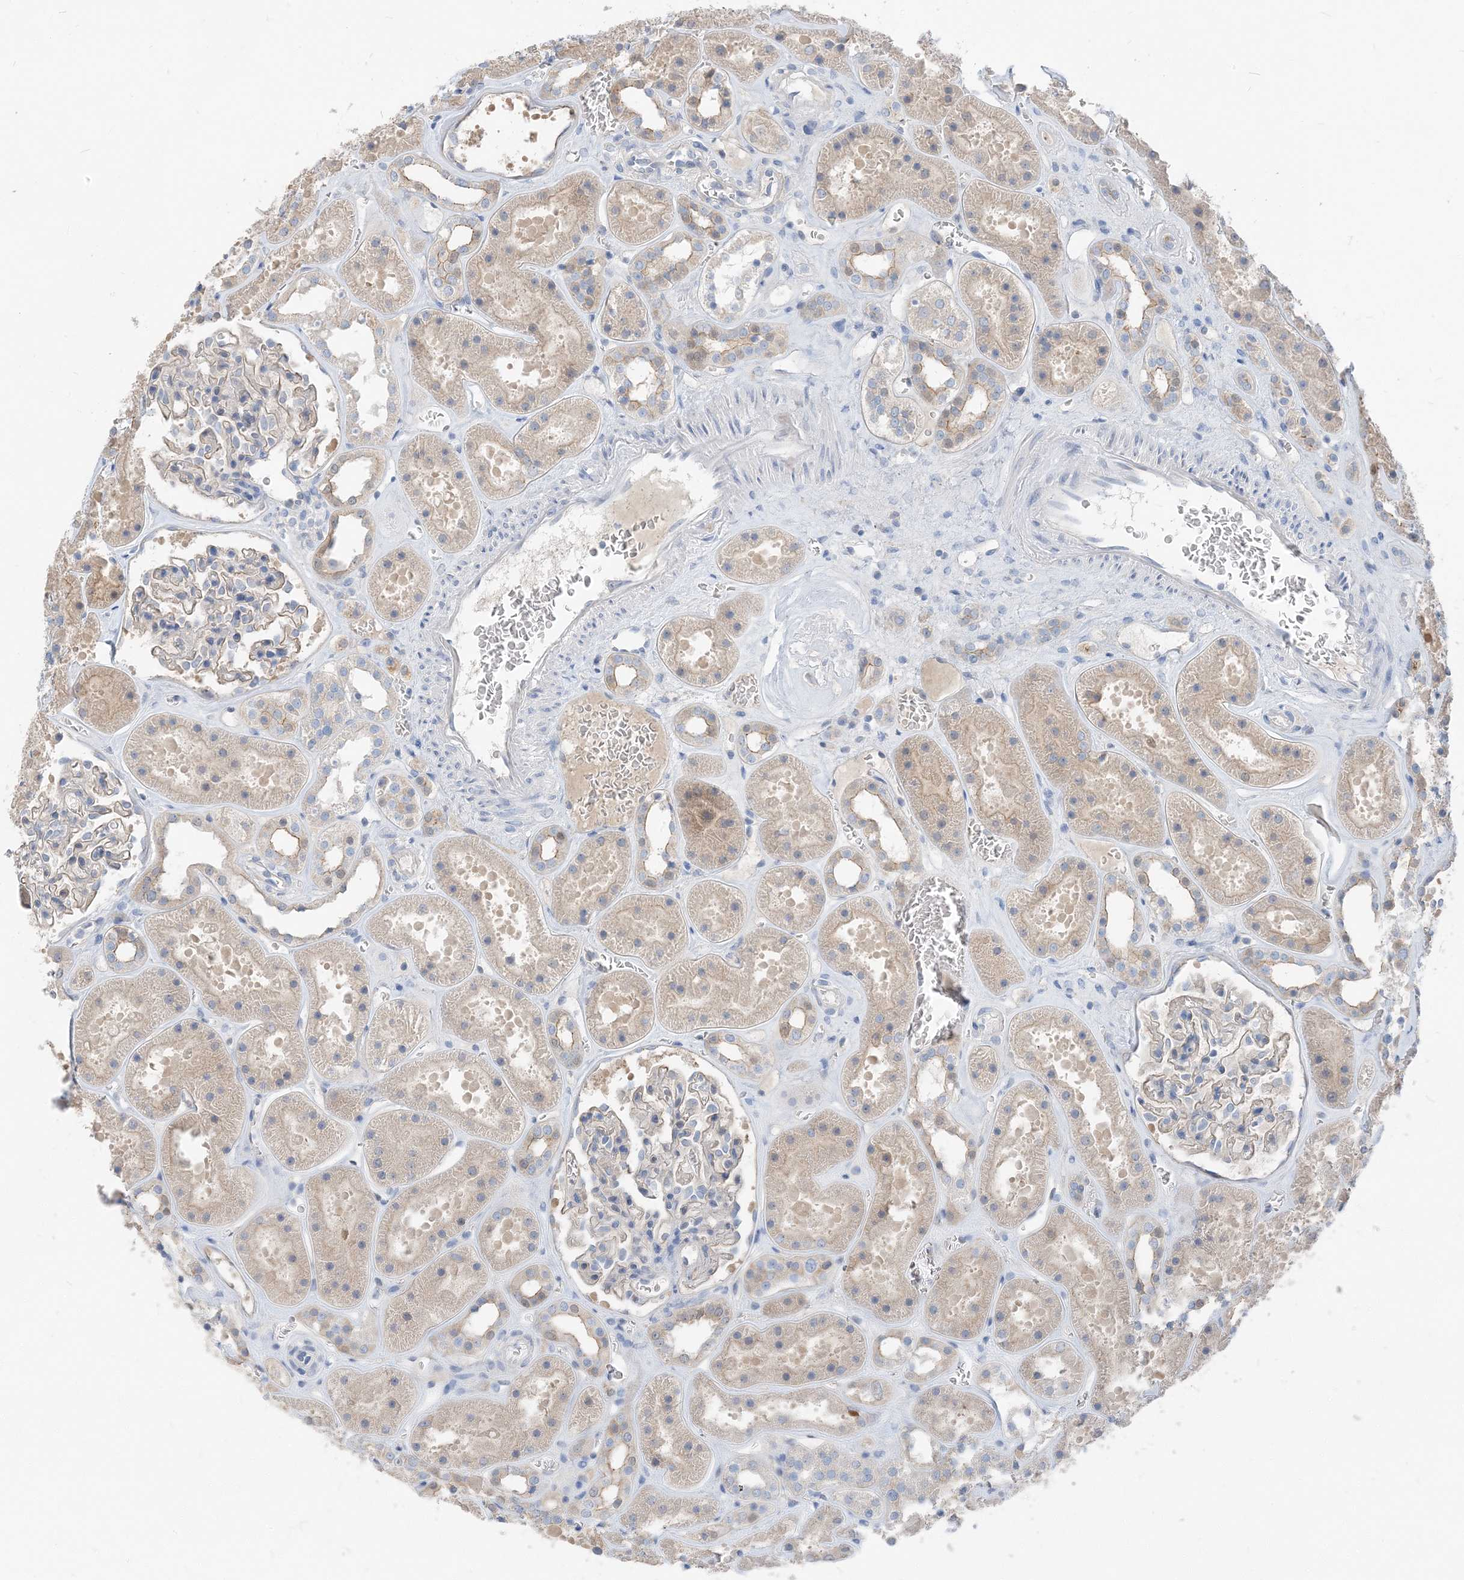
{"staining": {"intensity": "weak", "quantity": "<25%", "location": "cytoplasmic/membranous"}, "tissue": "kidney", "cell_type": "Cells in glomeruli", "image_type": "normal", "snomed": [{"axis": "morphology", "description": "Normal tissue, NOS"}, {"axis": "topography", "description": "Kidney"}], "caption": "DAB immunohistochemical staining of benign human kidney reveals no significant expression in cells in glomeruli. Nuclei are stained in blue.", "gene": "NCOA7", "patient": {"sex": "female", "age": 41}}